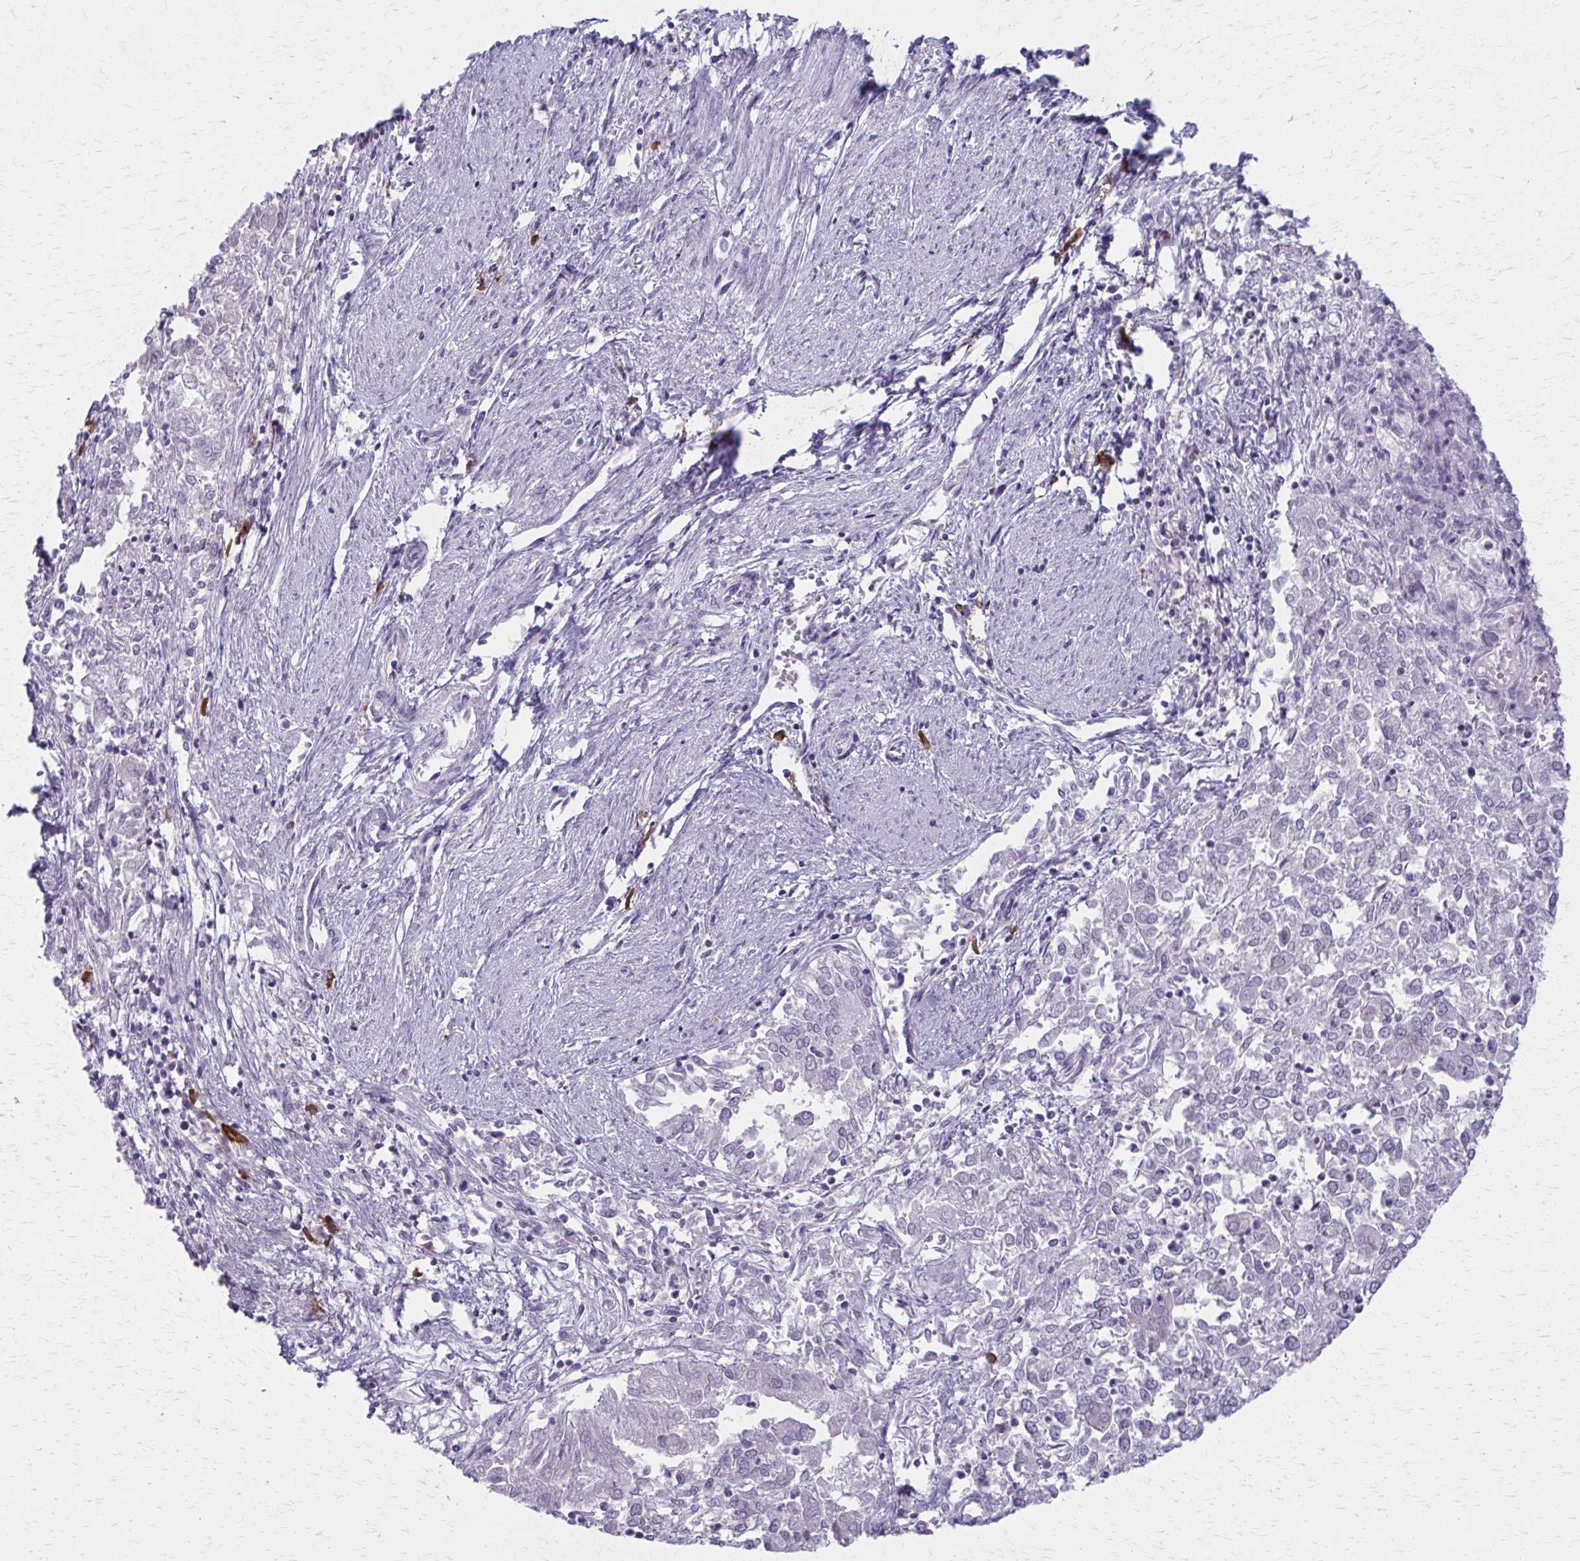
{"staining": {"intensity": "negative", "quantity": "none", "location": "none"}, "tissue": "endometrial cancer", "cell_type": "Tumor cells", "image_type": "cancer", "snomed": [{"axis": "morphology", "description": "Adenocarcinoma, NOS"}, {"axis": "topography", "description": "Endometrium"}], "caption": "IHC of endometrial adenocarcinoma shows no staining in tumor cells.", "gene": "CD38", "patient": {"sex": "female", "age": 57}}